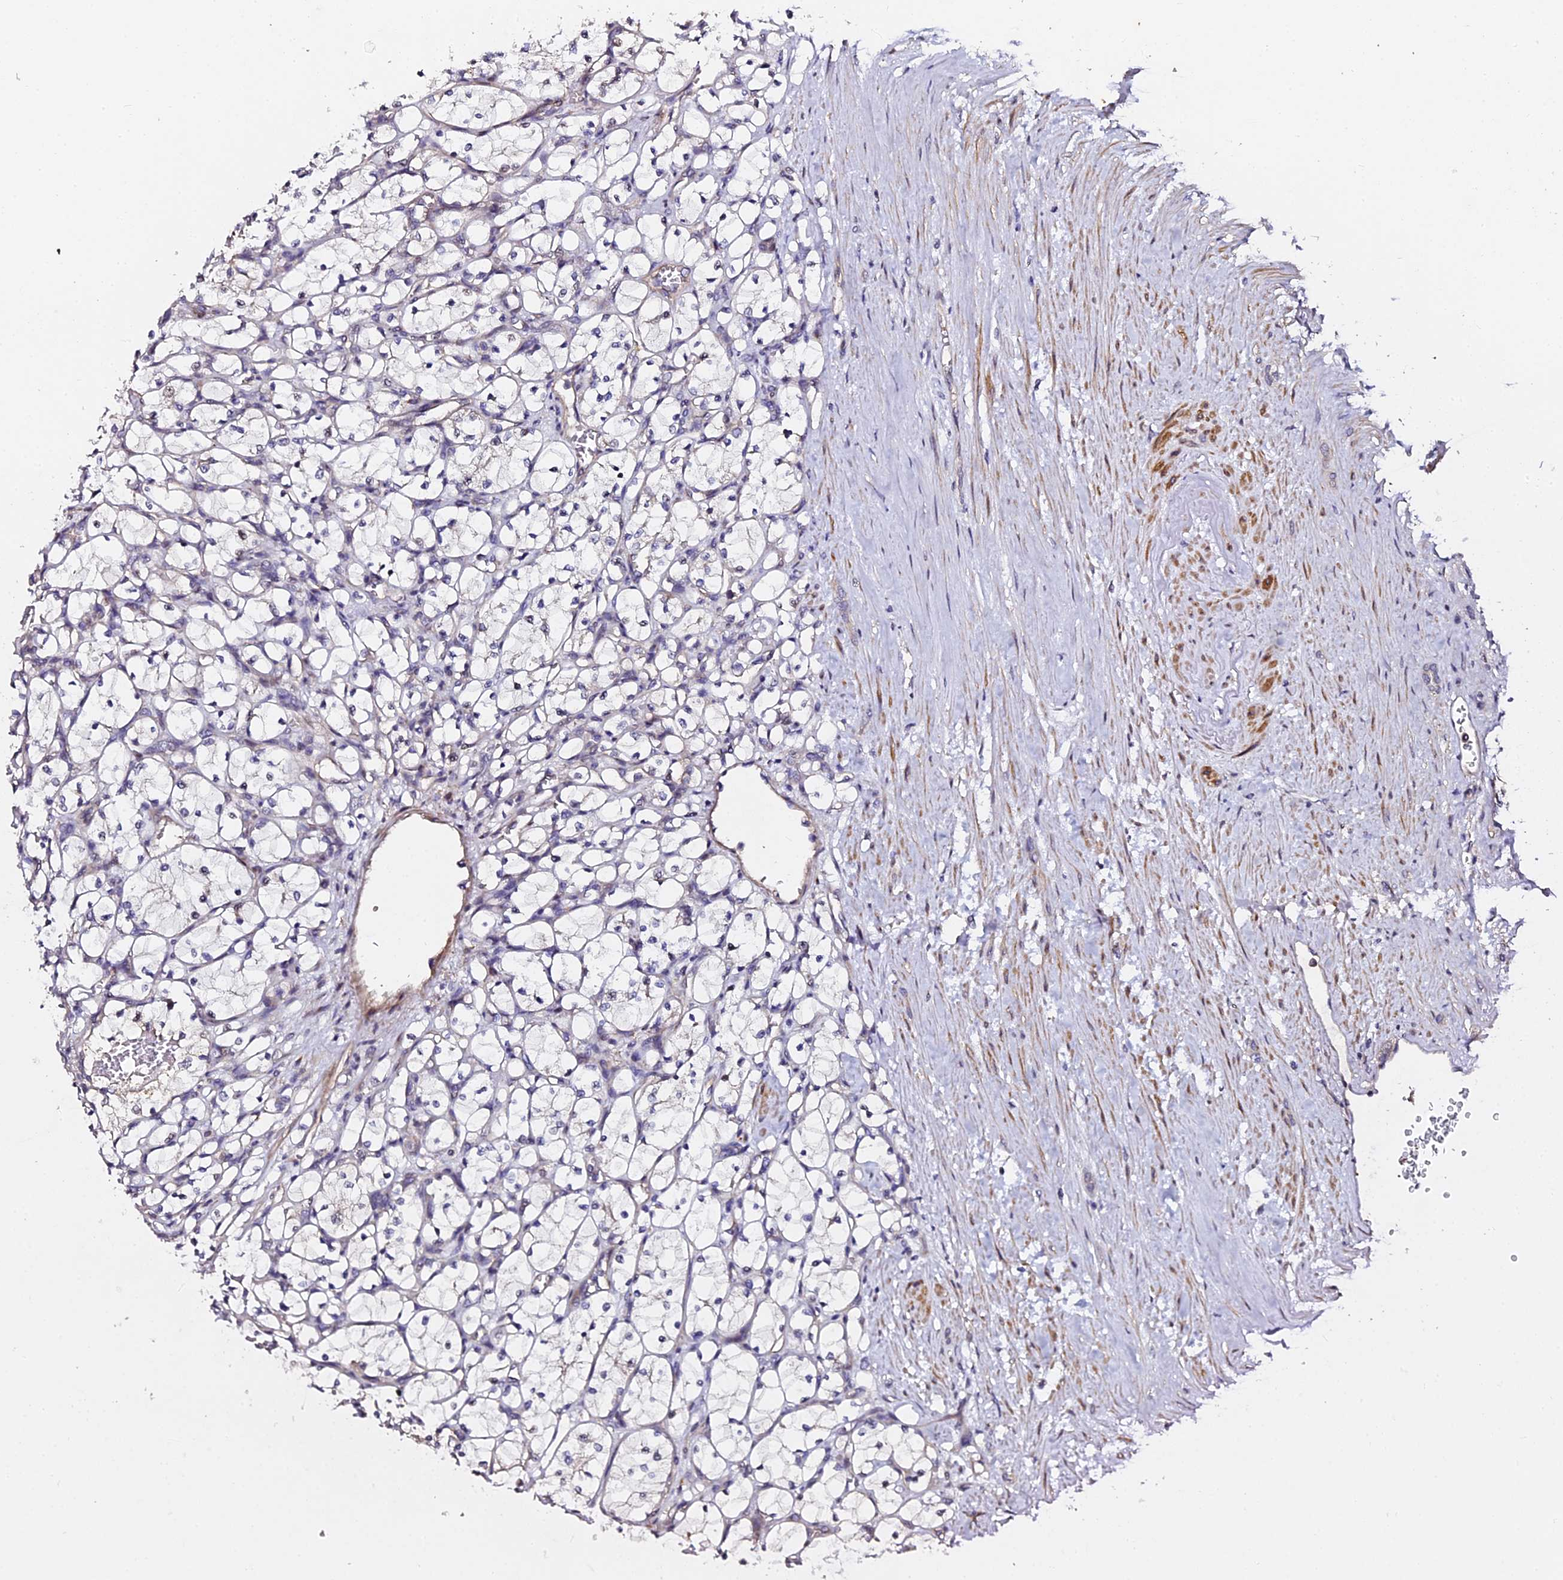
{"staining": {"intensity": "negative", "quantity": "none", "location": "none"}, "tissue": "renal cancer", "cell_type": "Tumor cells", "image_type": "cancer", "snomed": [{"axis": "morphology", "description": "Adenocarcinoma, NOS"}, {"axis": "topography", "description": "Kidney"}], "caption": "IHC micrograph of neoplastic tissue: renal adenocarcinoma stained with DAB exhibits no significant protein expression in tumor cells. (Stains: DAB IHC with hematoxylin counter stain, Microscopy: brightfield microscopy at high magnification).", "gene": "GPN3", "patient": {"sex": "female", "age": 69}}